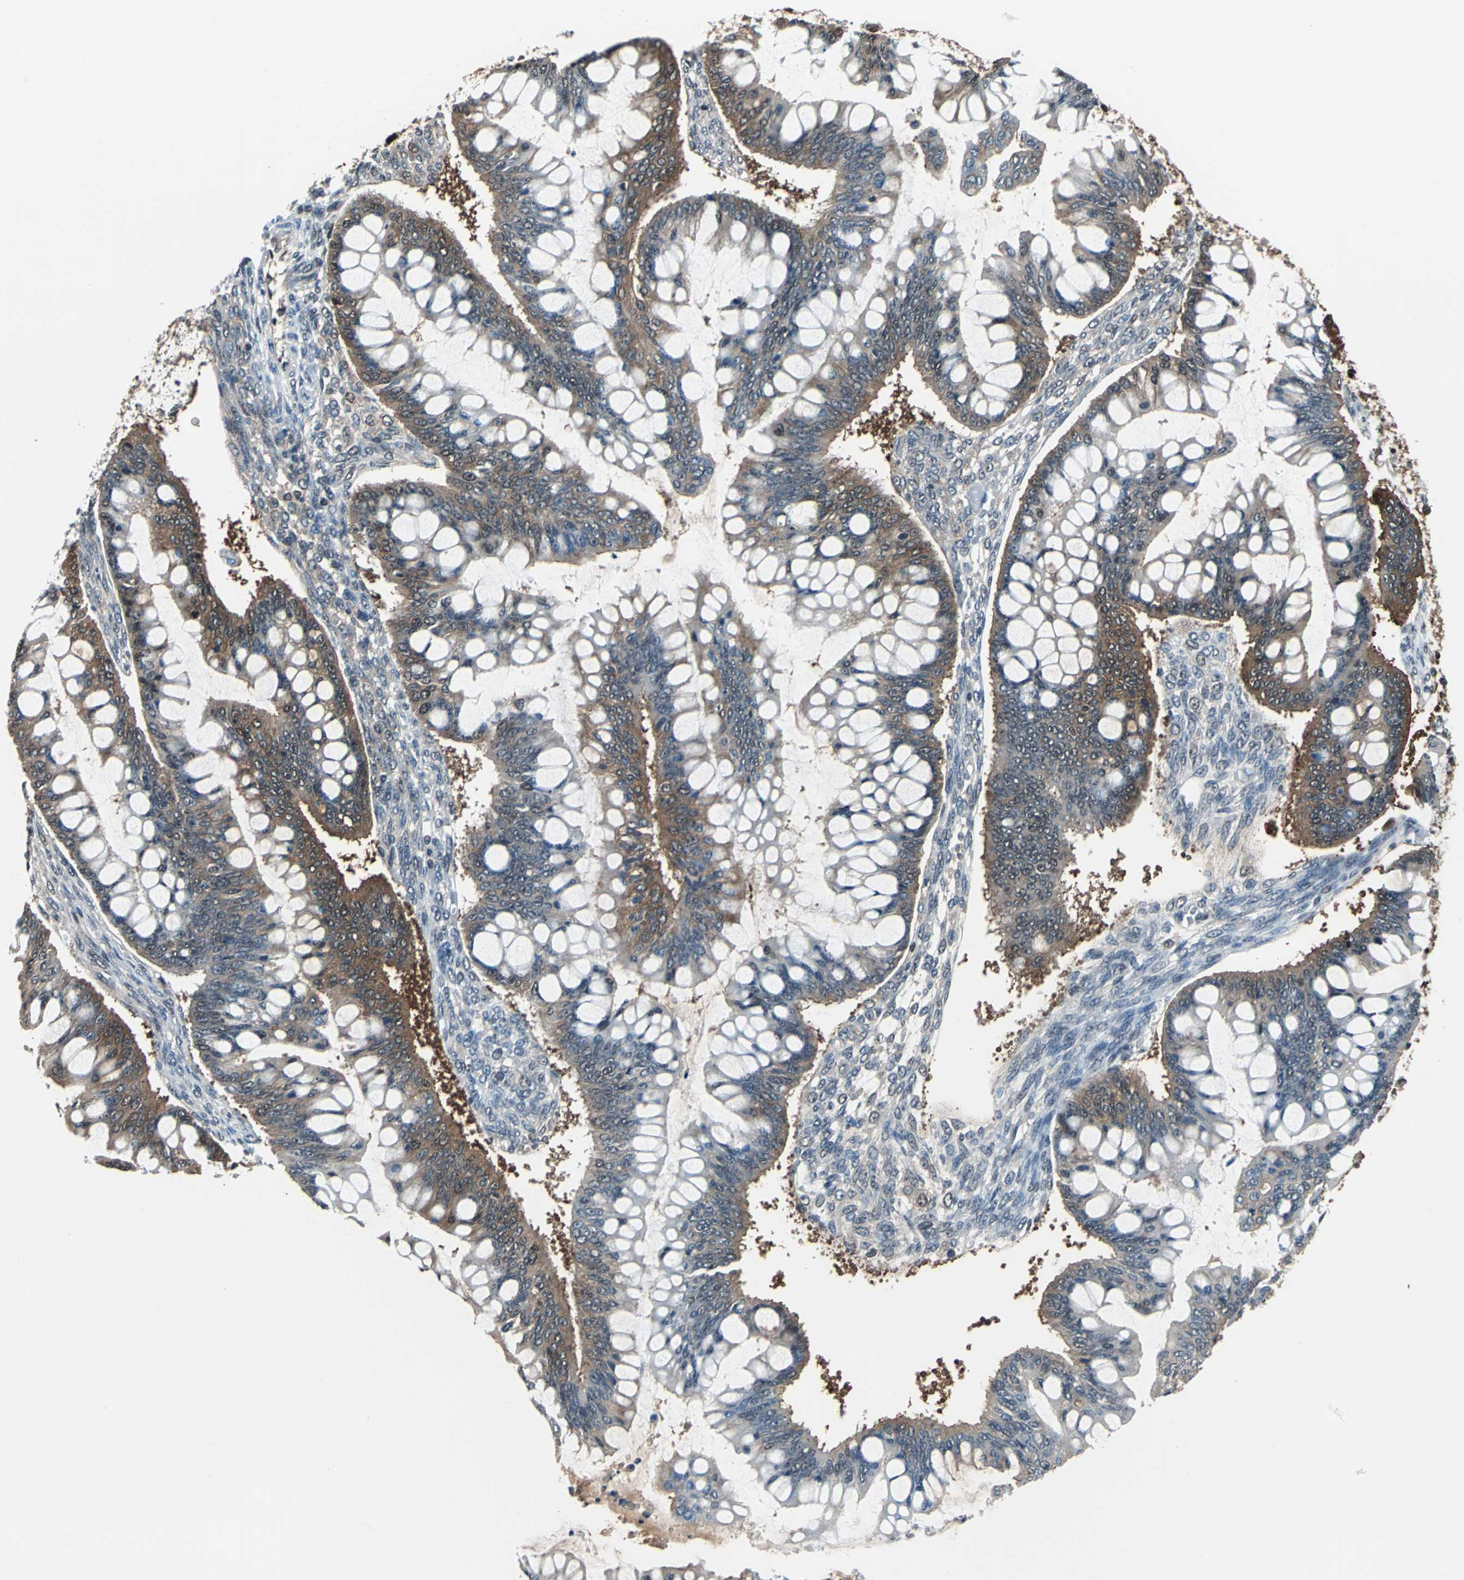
{"staining": {"intensity": "moderate", "quantity": "25%-75%", "location": "cytoplasmic/membranous"}, "tissue": "ovarian cancer", "cell_type": "Tumor cells", "image_type": "cancer", "snomed": [{"axis": "morphology", "description": "Cystadenocarcinoma, mucinous, NOS"}, {"axis": "topography", "description": "Ovary"}], "caption": "IHC (DAB) staining of human ovarian mucinous cystadenocarcinoma exhibits moderate cytoplasmic/membranous protein staining in about 25%-75% of tumor cells. Using DAB (3,3'-diaminobenzidine) (brown) and hematoxylin (blue) stains, captured at high magnification using brightfield microscopy.", "gene": "PSME1", "patient": {"sex": "female", "age": 73}}